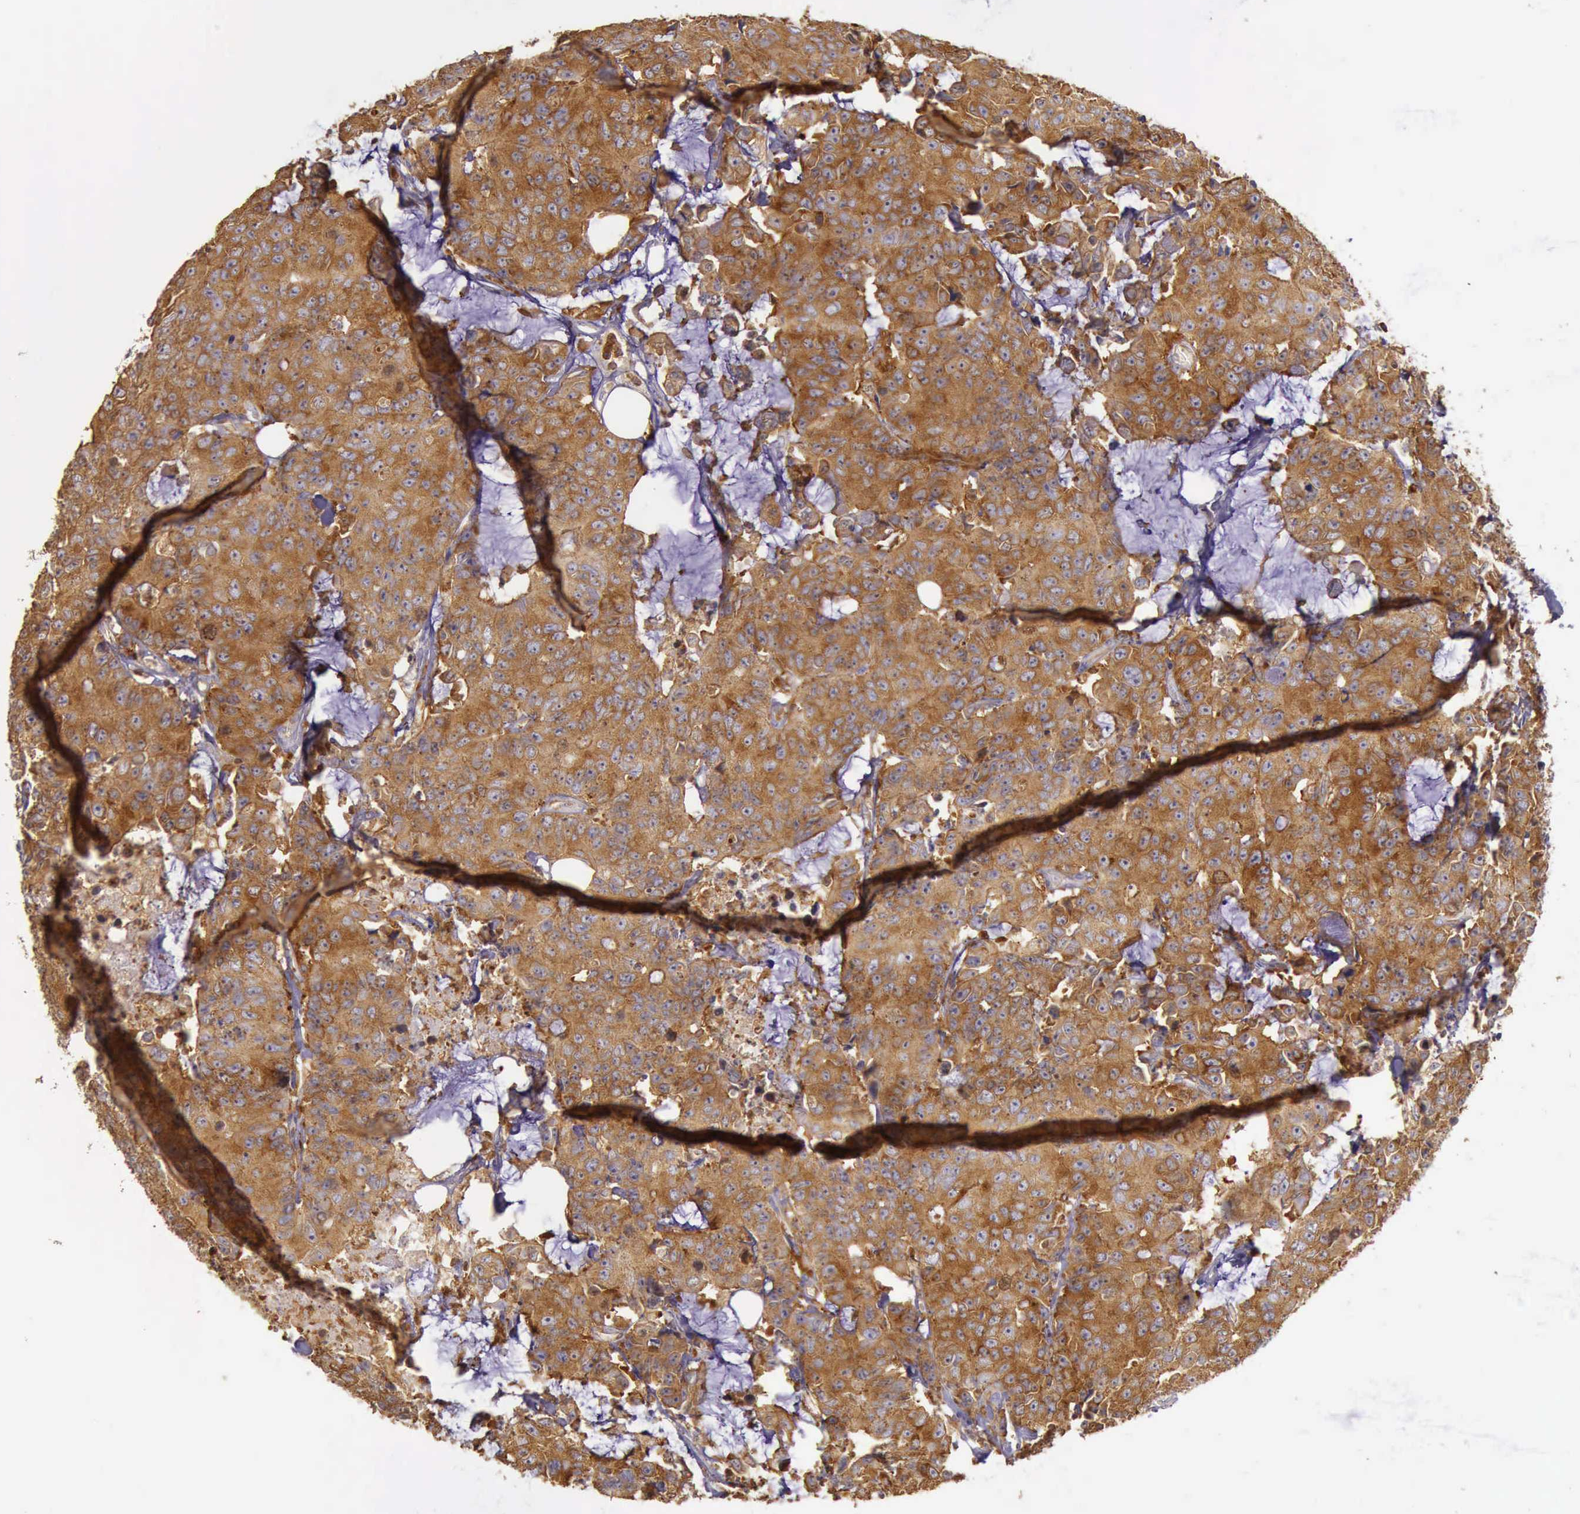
{"staining": {"intensity": "strong", "quantity": ">75%", "location": "cytoplasmic/membranous"}, "tissue": "colorectal cancer", "cell_type": "Tumor cells", "image_type": "cancer", "snomed": [{"axis": "morphology", "description": "Adenocarcinoma, NOS"}, {"axis": "topography", "description": "Colon"}], "caption": "Colorectal adenocarcinoma stained with a brown dye displays strong cytoplasmic/membranous positive positivity in approximately >75% of tumor cells.", "gene": "ARHGAP4", "patient": {"sex": "female", "age": 86}}